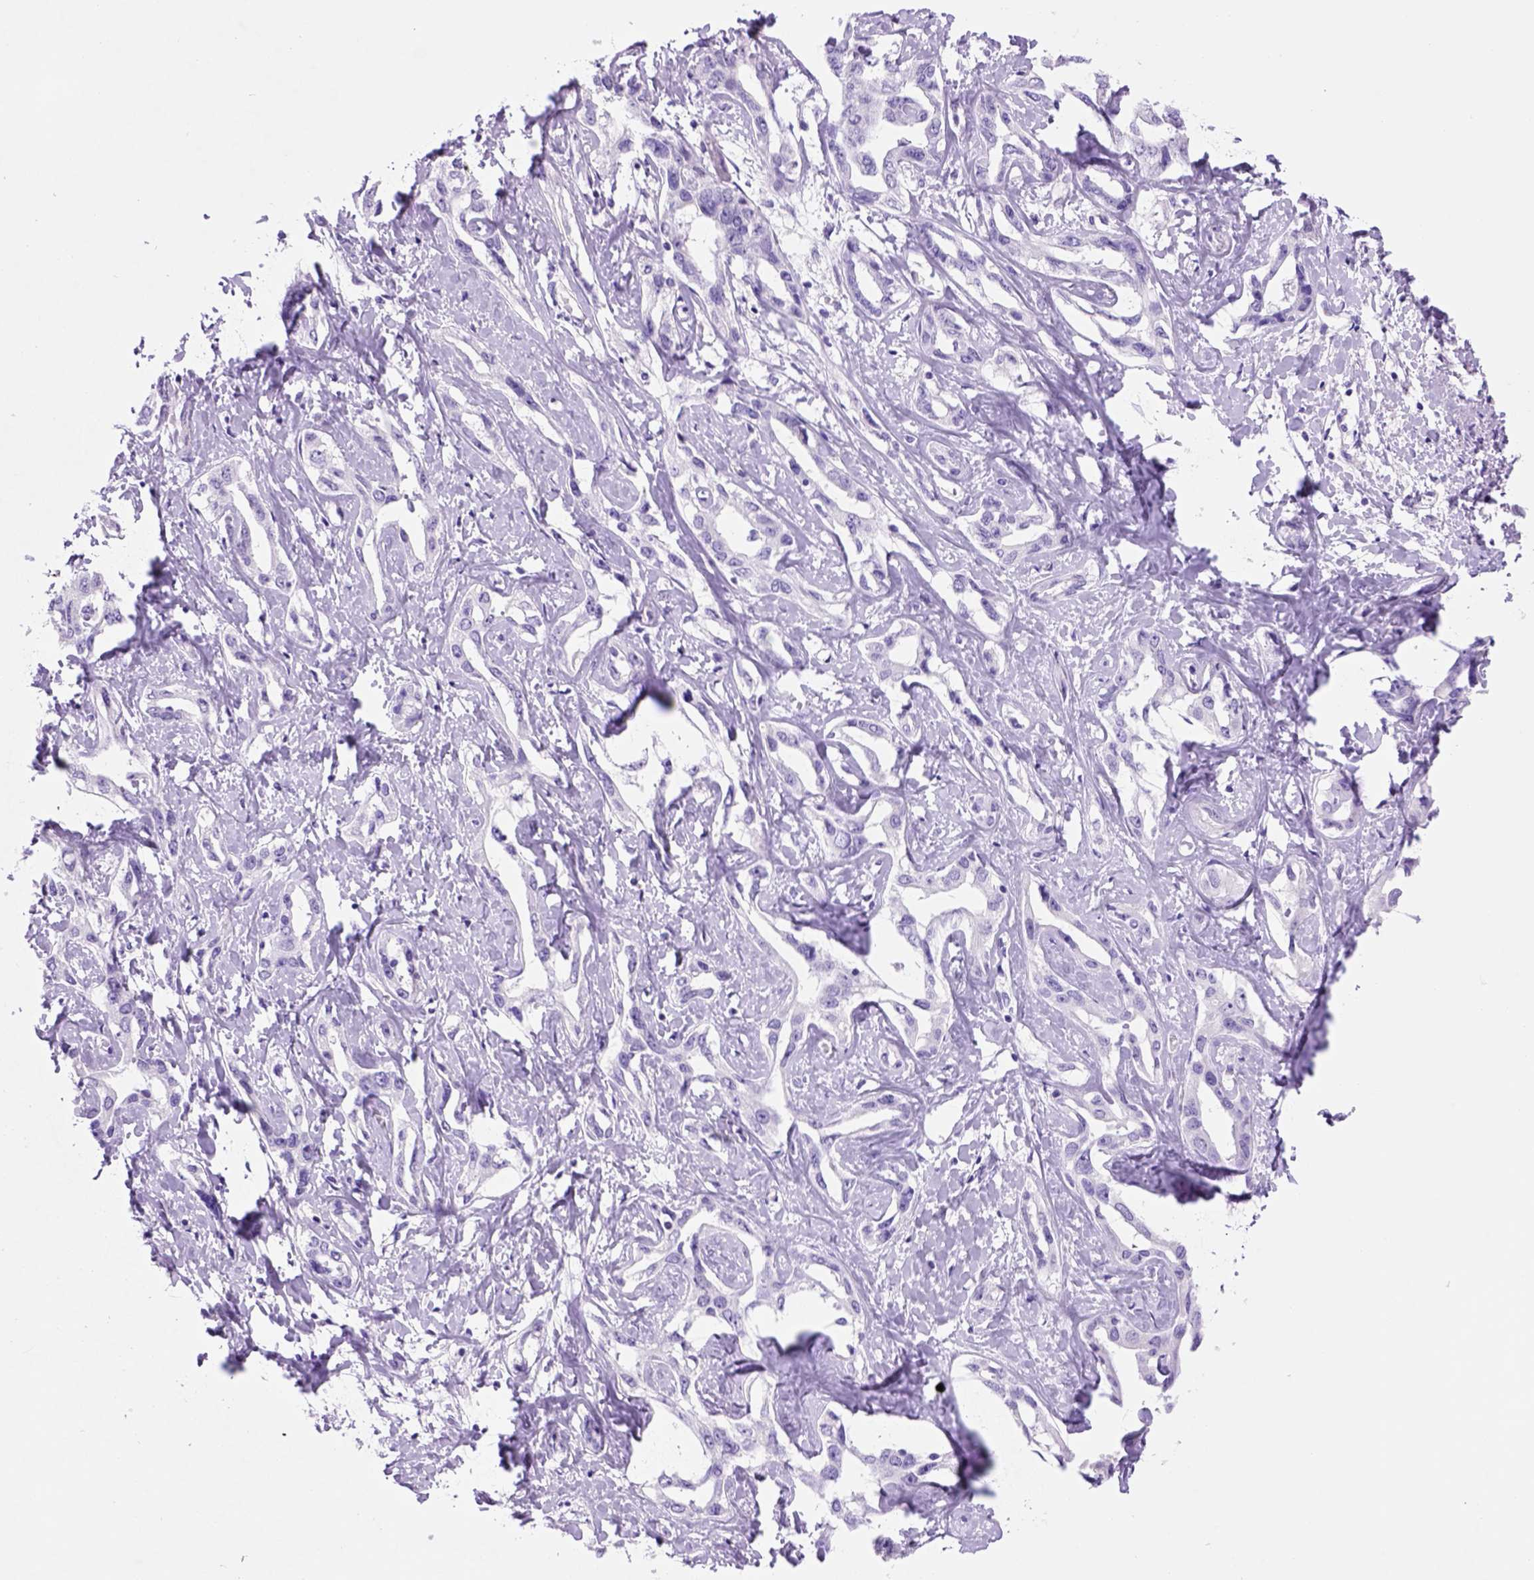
{"staining": {"intensity": "negative", "quantity": "none", "location": "none"}, "tissue": "liver cancer", "cell_type": "Tumor cells", "image_type": "cancer", "snomed": [{"axis": "morphology", "description": "Cholangiocarcinoma"}, {"axis": "topography", "description": "Liver"}], "caption": "This is an IHC micrograph of liver cancer (cholangiocarcinoma). There is no staining in tumor cells.", "gene": "HHIPL2", "patient": {"sex": "male", "age": 59}}